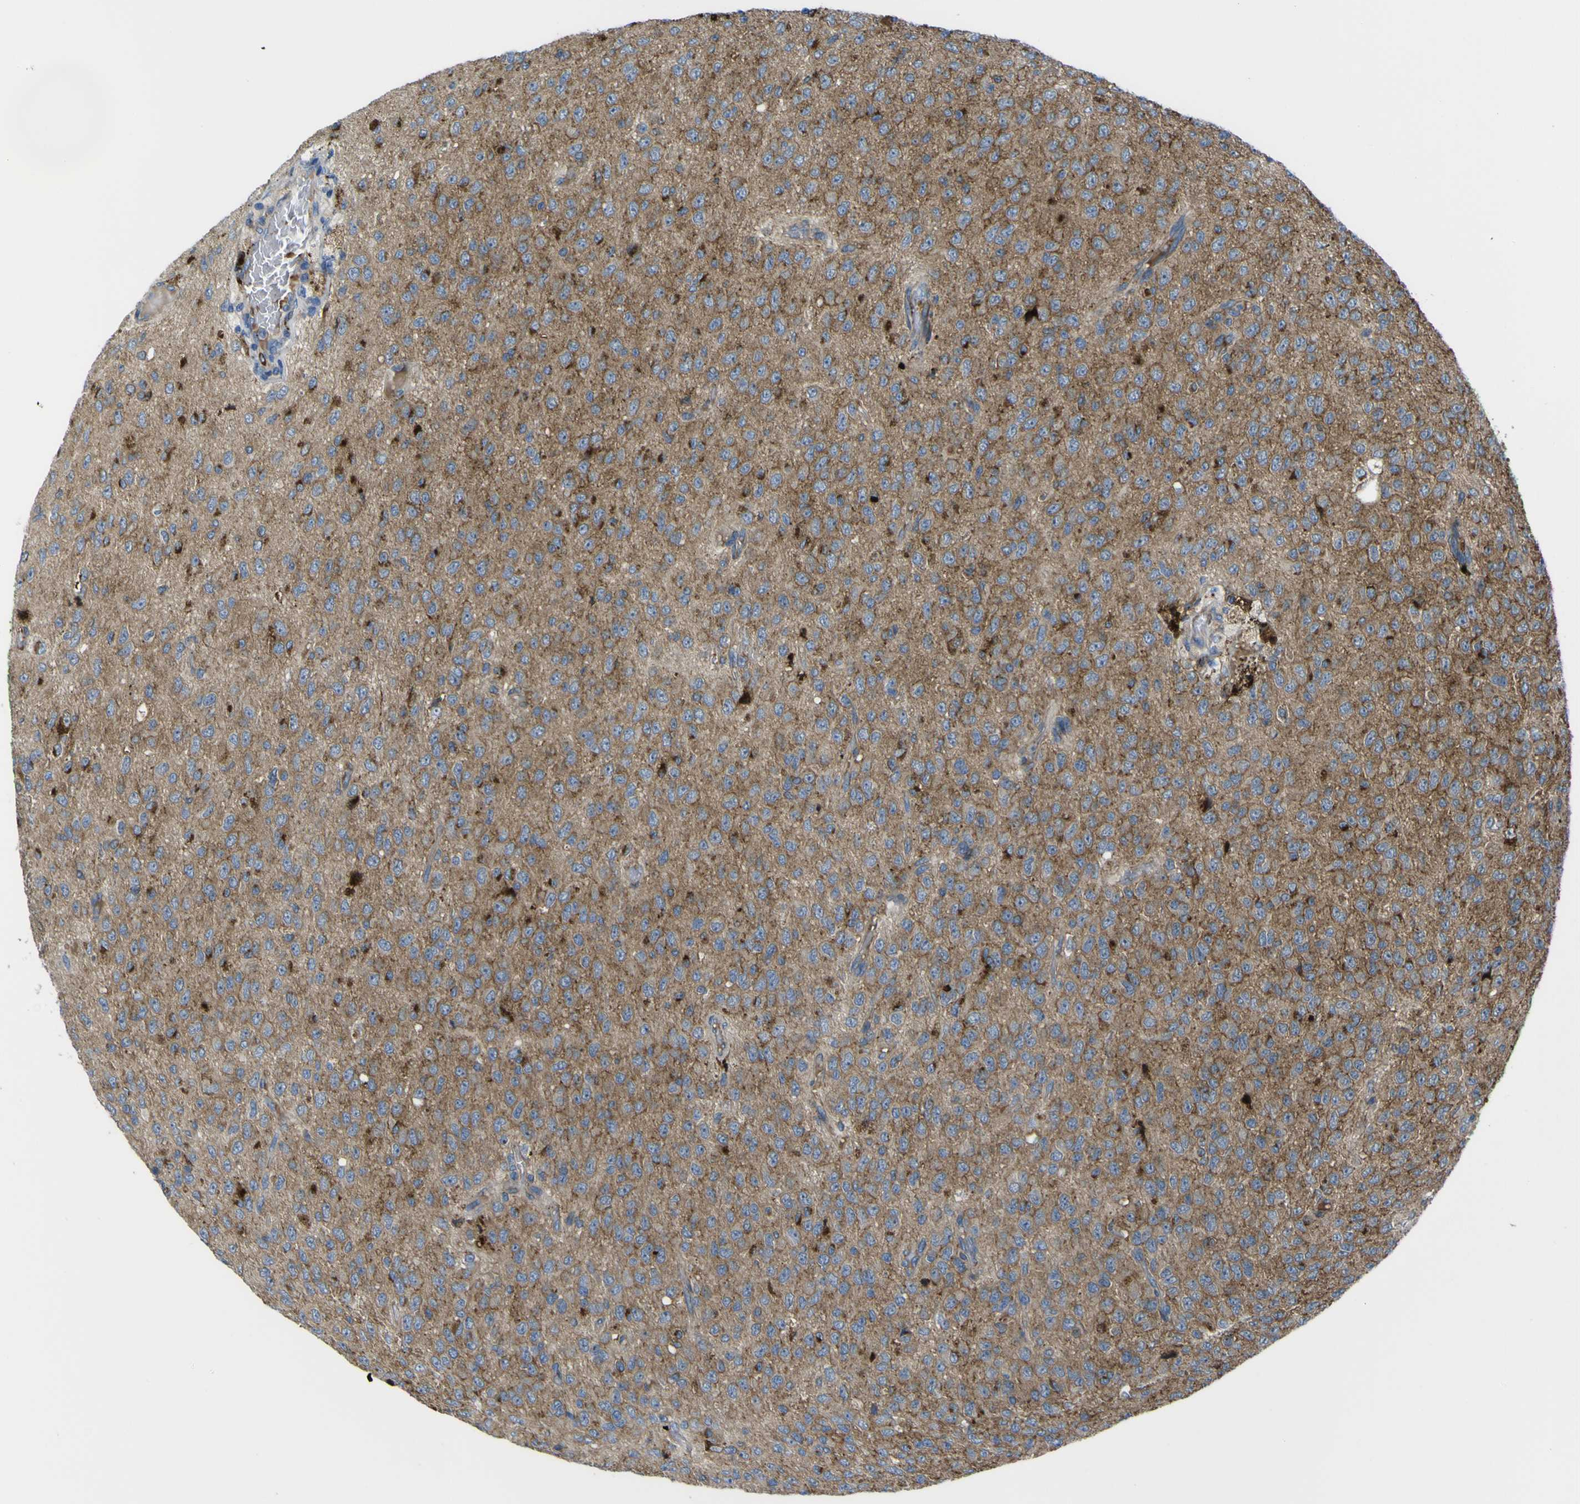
{"staining": {"intensity": "strong", "quantity": "<25%", "location": "cytoplasmic/membranous"}, "tissue": "glioma", "cell_type": "Tumor cells", "image_type": "cancer", "snomed": [{"axis": "morphology", "description": "Glioma, malignant, High grade"}, {"axis": "topography", "description": "pancreas cauda"}], "caption": "Strong cytoplasmic/membranous protein positivity is seen in about <25% of tumor cells in malignant glioma (high-grade). The staining was performed using DAB (3,3'-diaminobenzidine) to visualize the protein expression in brown, while the nuclei were stained in blue with hematoxylin (Magnification: 20x).", "gene": "CST3", "patient": {"sex": "male", "age": 60}}